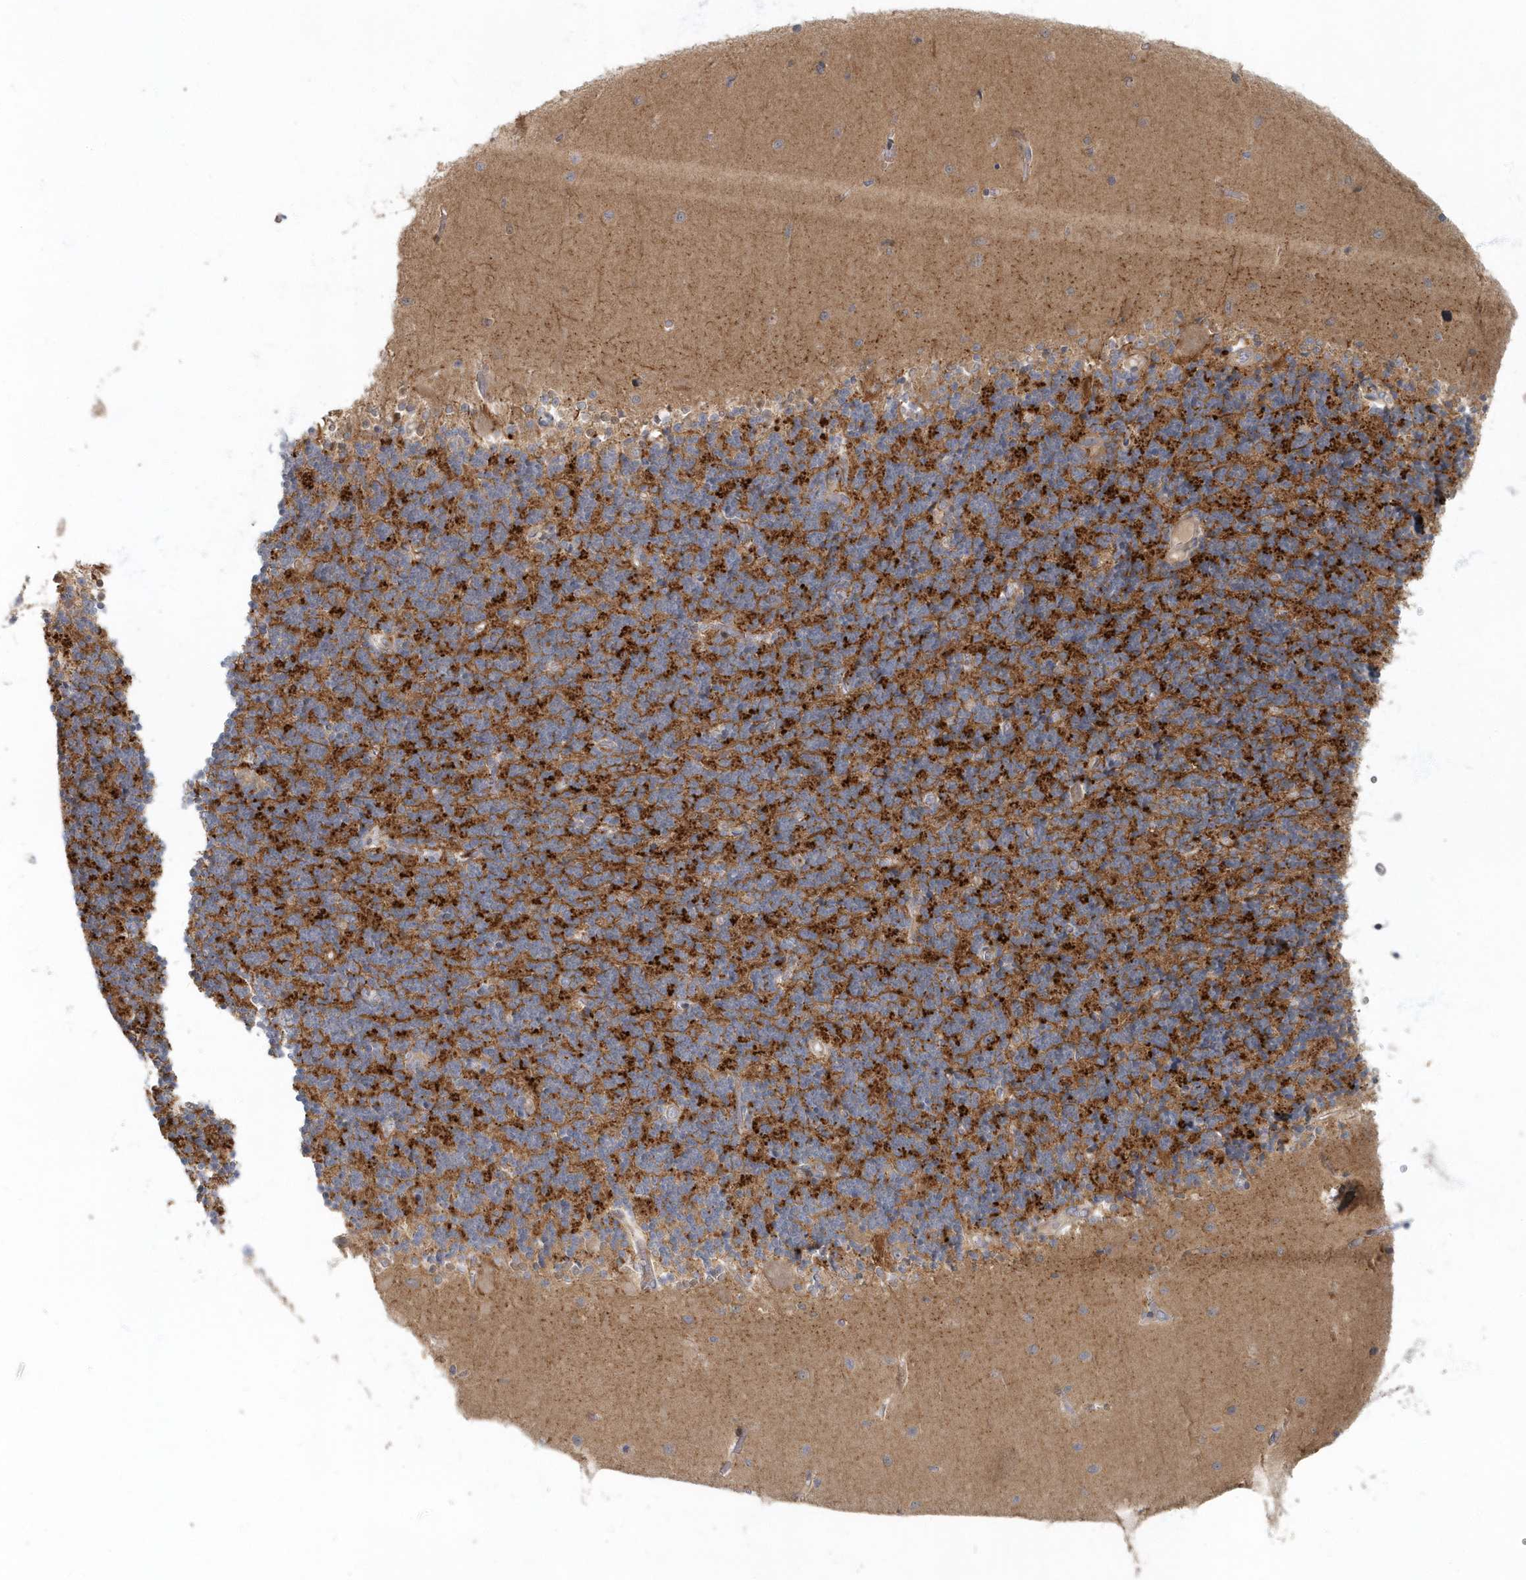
{"staining": {"intensity": "moderate", "quantity": "25%-75%", "location": "cytoplasmic/membranous"}, "tissue": "cerebellum", "cell_type": "Cells in granular layer", "image_type": "normal", "snomed": [{"axis": "morphology", "description": "Normal tissue, NOS"}, {"axis": "topography", "description": "Cerebellum"}], "caption": "Immunohistochemical staining of unremarkable human cerebellum reveals 25%-75% levels of moderate cytoplasmic/membranous protein positivity in approximately 25%-75% of cells in granular layer. The staining was performed using DAB to visualize the protein expression in brown, while the nuclei were stained in blue with hematoxylin (Magnification: 20x).", "gene": "ARHGEF38", "patient": {"sex": "male", "age": 37}}